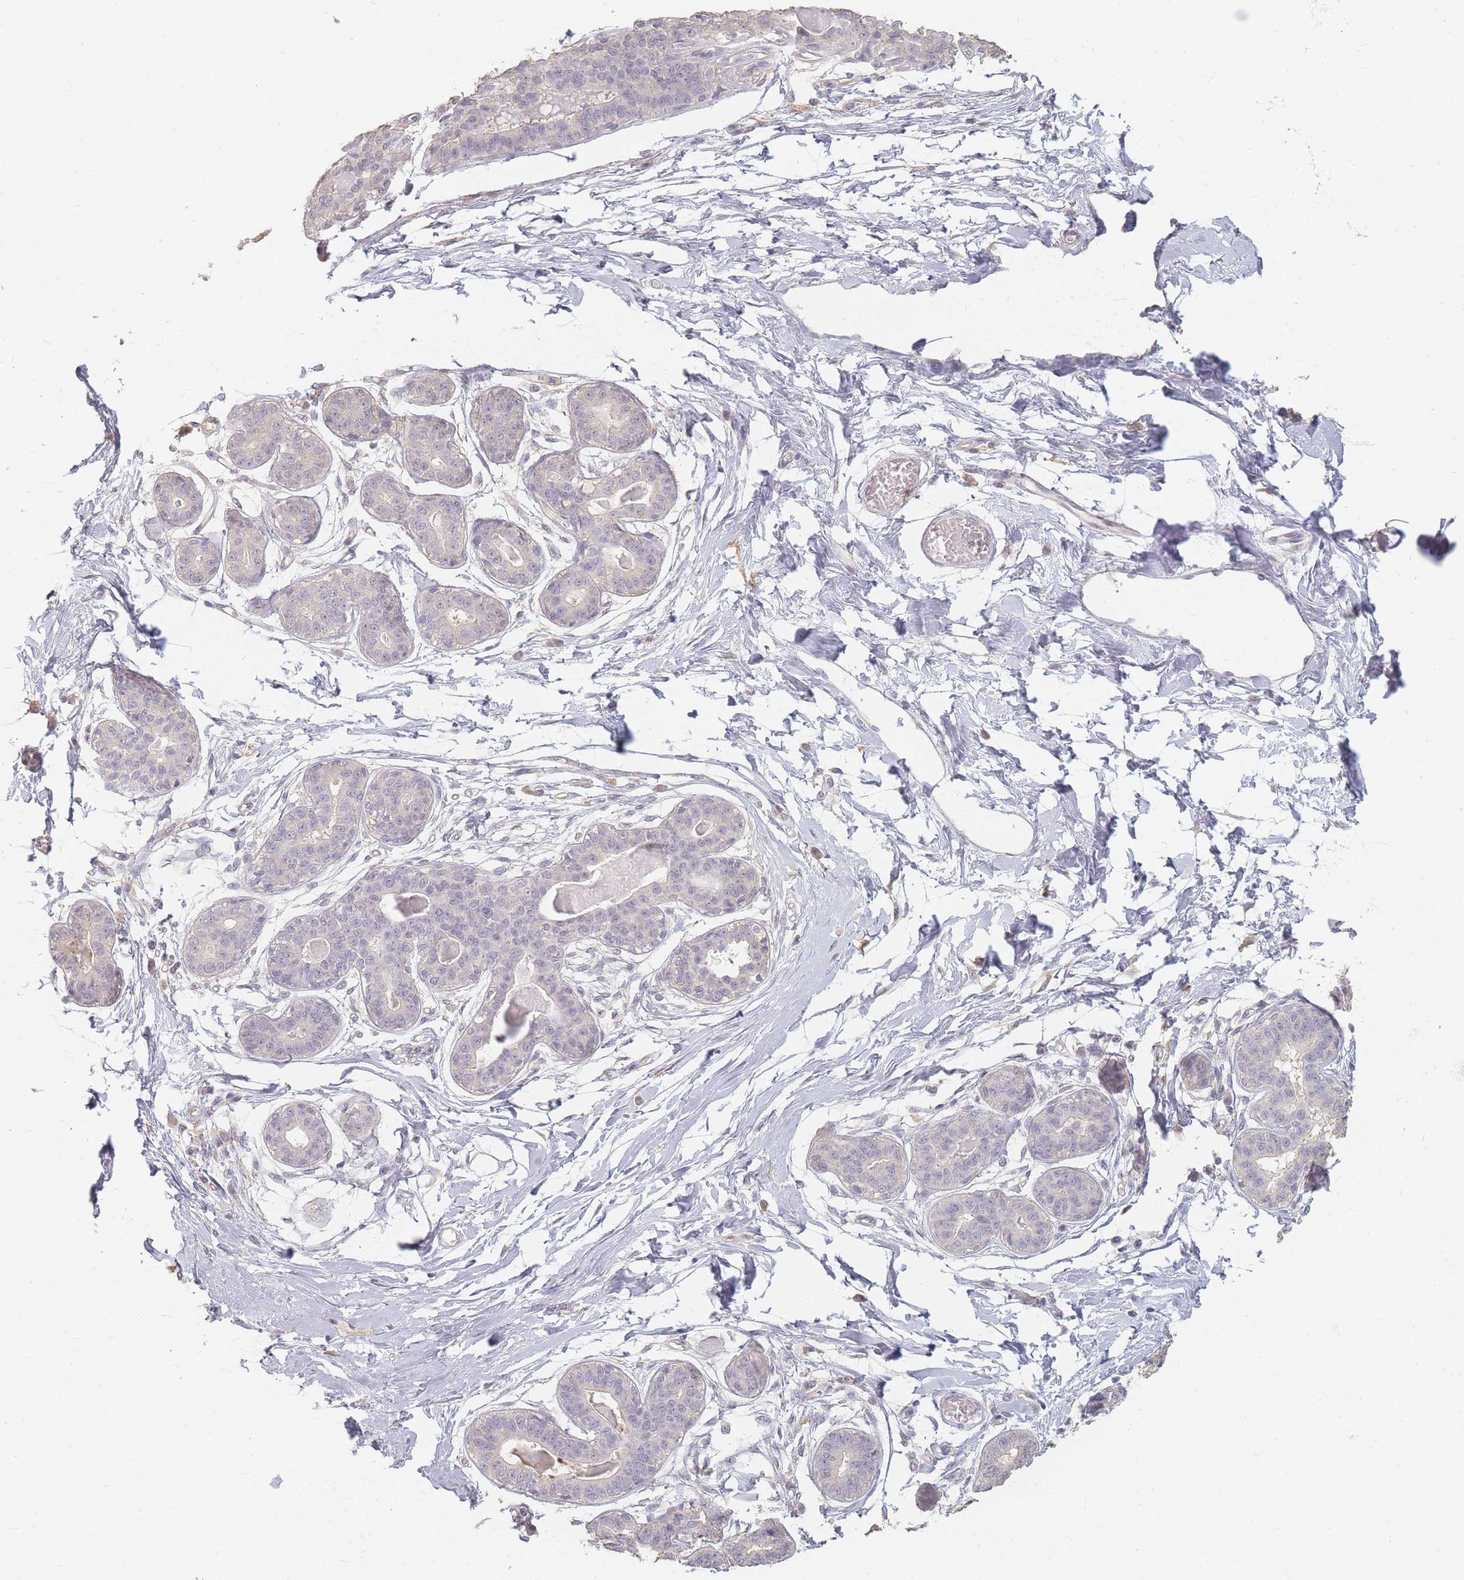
{"staining": {"intensity": "negative", "quantity": "none", "location": "none"}, "tissue": "breast", "cell_type": "Adipocytes", "image_type": "normal", "snomed": [{"axis": "morphology", "description": "Normal tissue, NOS"}, {"axis": "topography", "description": "Breast"}], "caption": "Adipocytes show no significant expression in benign breast. (Brightfield microscopy of DAB (3,3'-diaminobenzidine) immunohistochemistry (IHC) at high magnification).", "gene": "RFTN1", "patient": {"sex": "female", "age": 45}}